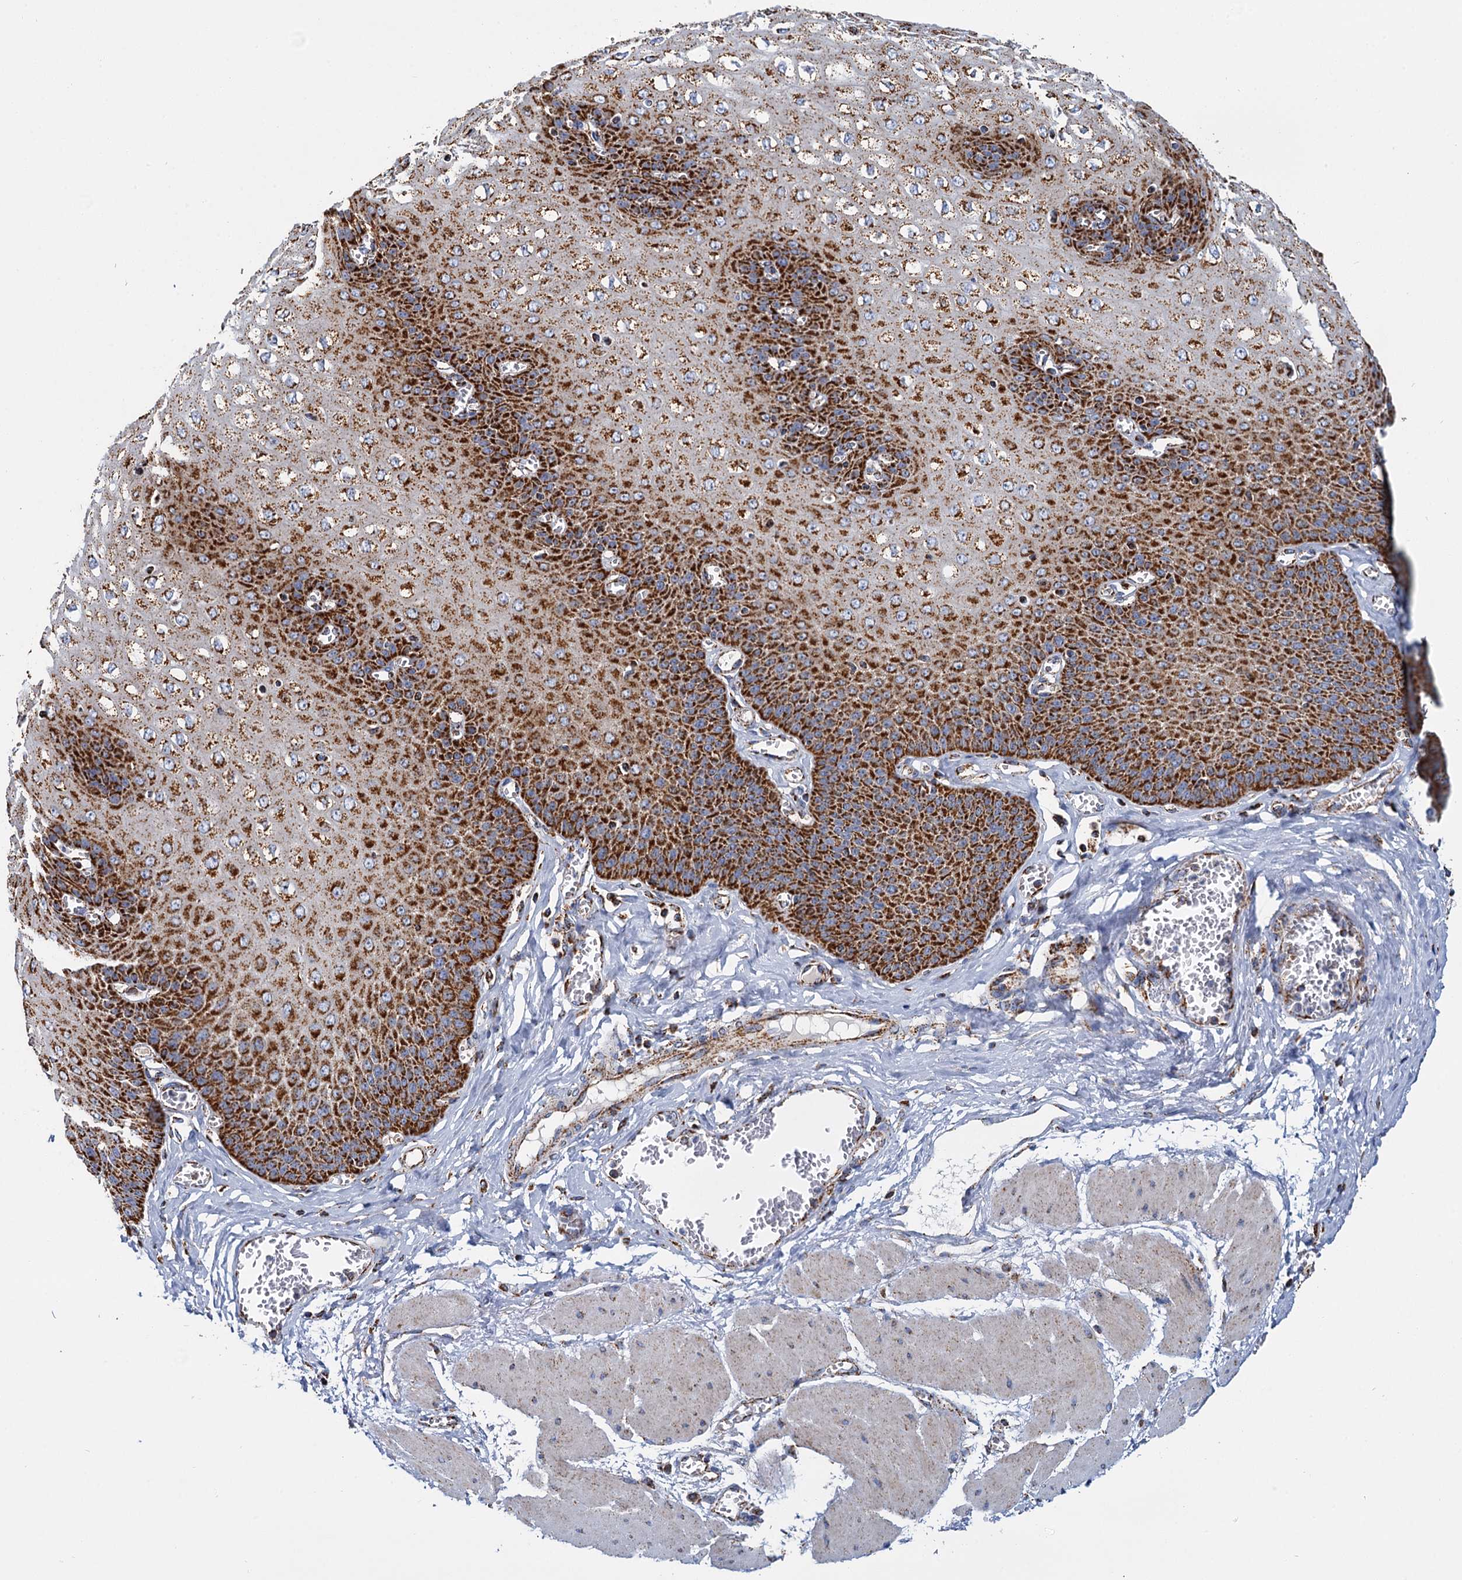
{"staining": {"intensity": "strong", "quantity": ">75%", "location": "cytoplasmic/membranous"}, "tissue": "esophagus", "cell_type": "Squamous epithelial cells", "image_type": "normal", "snomed": [{"axis": "morphology", "description": "Normal tissue, NOS"}, {"axis": "topography", "description": "Esophagus"}], "caption": "Human esophagus stained for a protein (brown) demonstrates strong cytoplasmic/membranous positive expression in approximately >75% of squamous epithelial cells.", "gene": "CCP110", "patient": {"sex": "male", "age": 60}}